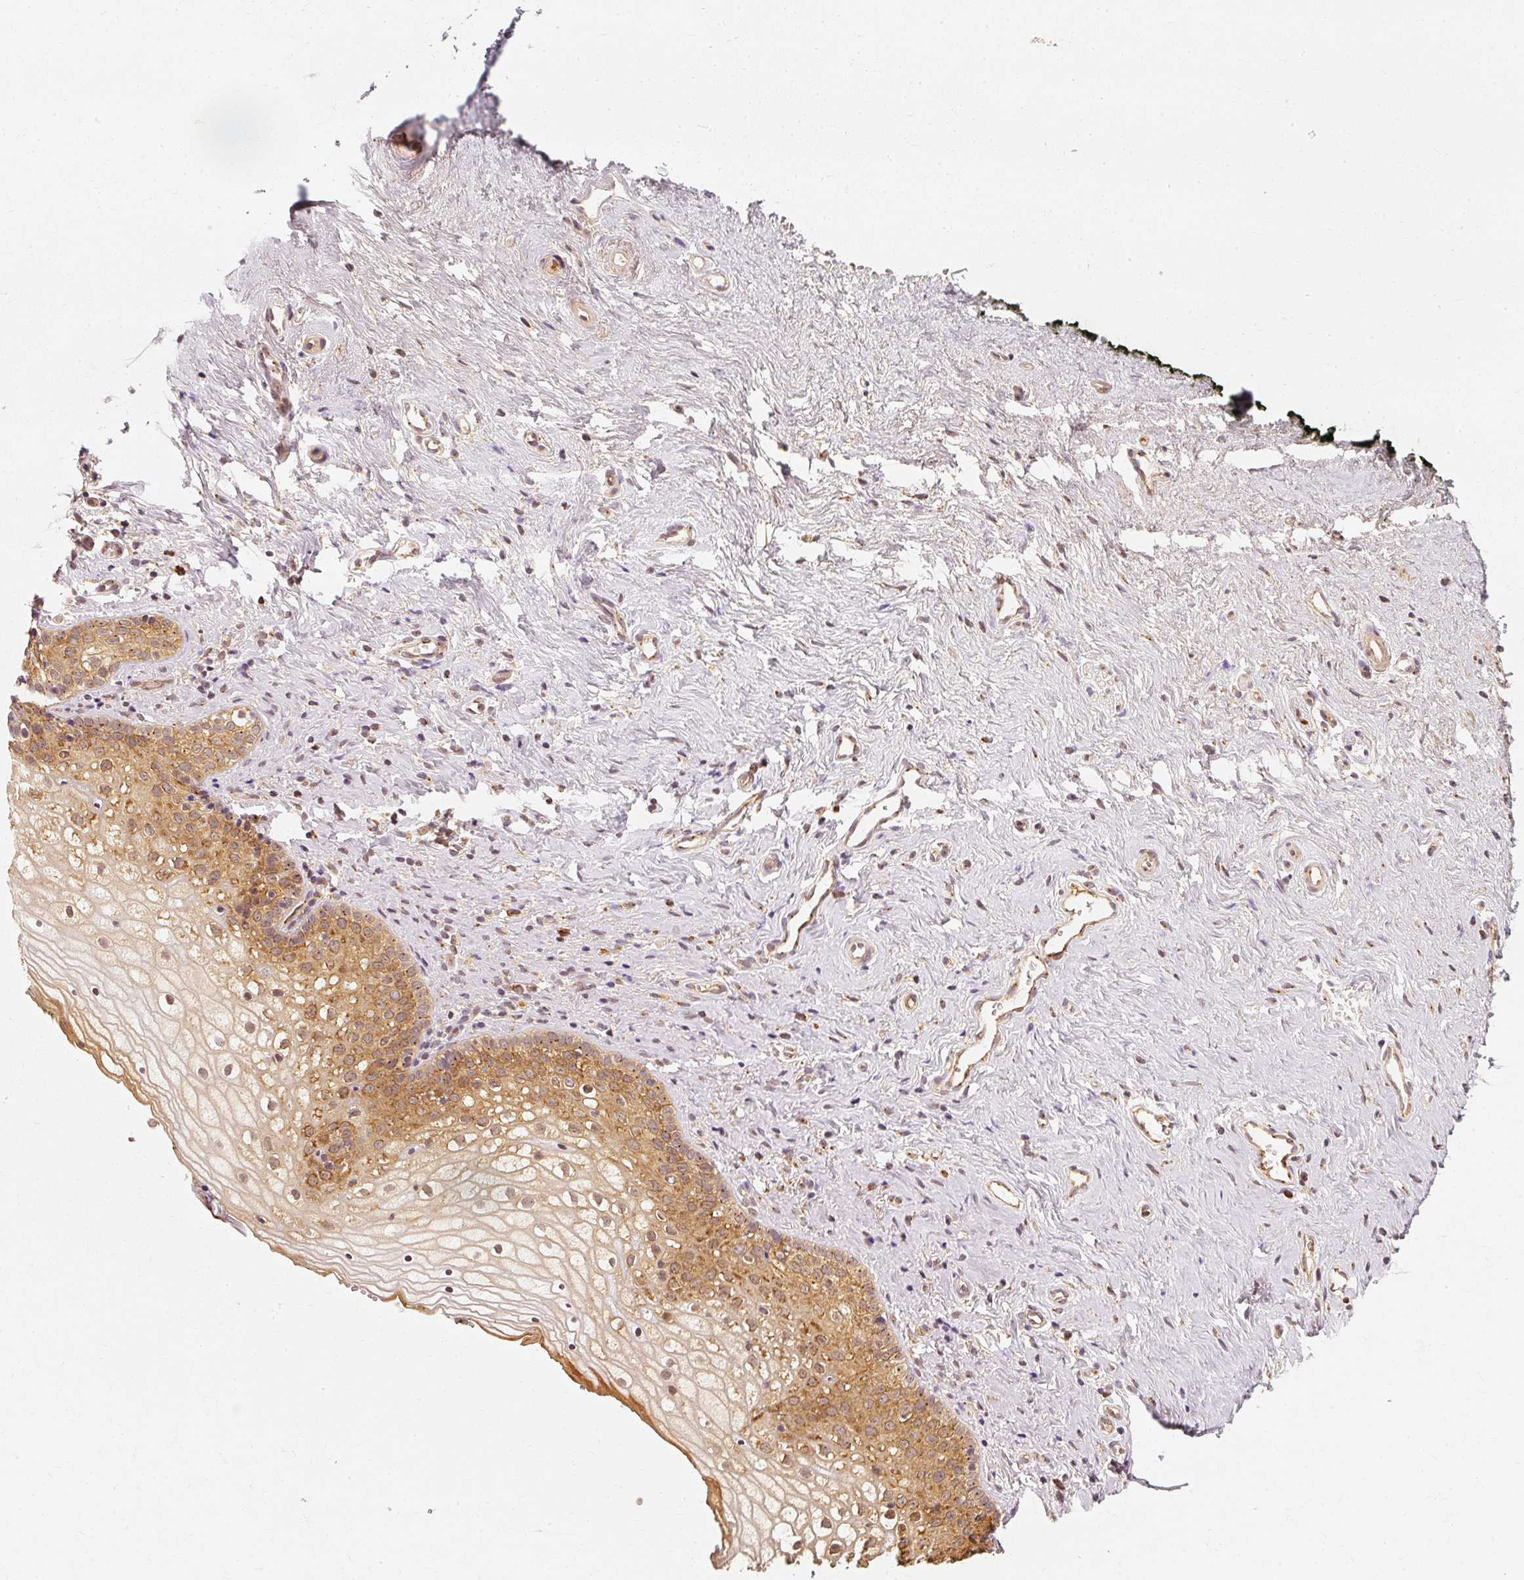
{"staining": {"intensity": "strong", "quantity": "25%-75%", "location": "cytoplasmic/membranous"}, "tissue": "vagina", "cell_type": "Squamous epithelial cells", "image_type": "normal", "snomed": [{"axis": "morphology", "description": "Normal tissue, NOS"}, {"axis": "topography", "description": "Vagina"}], "caption": "Immunohistochemistry image of normal vagina stained for a protein (brown), which reveals high levels of strong cytoplasmic/membranous staining in approximately 25%-75% of squamous epithelial cells.", "gene": "EEF1A1", "patient": {"sex": "female", "age": 59}}